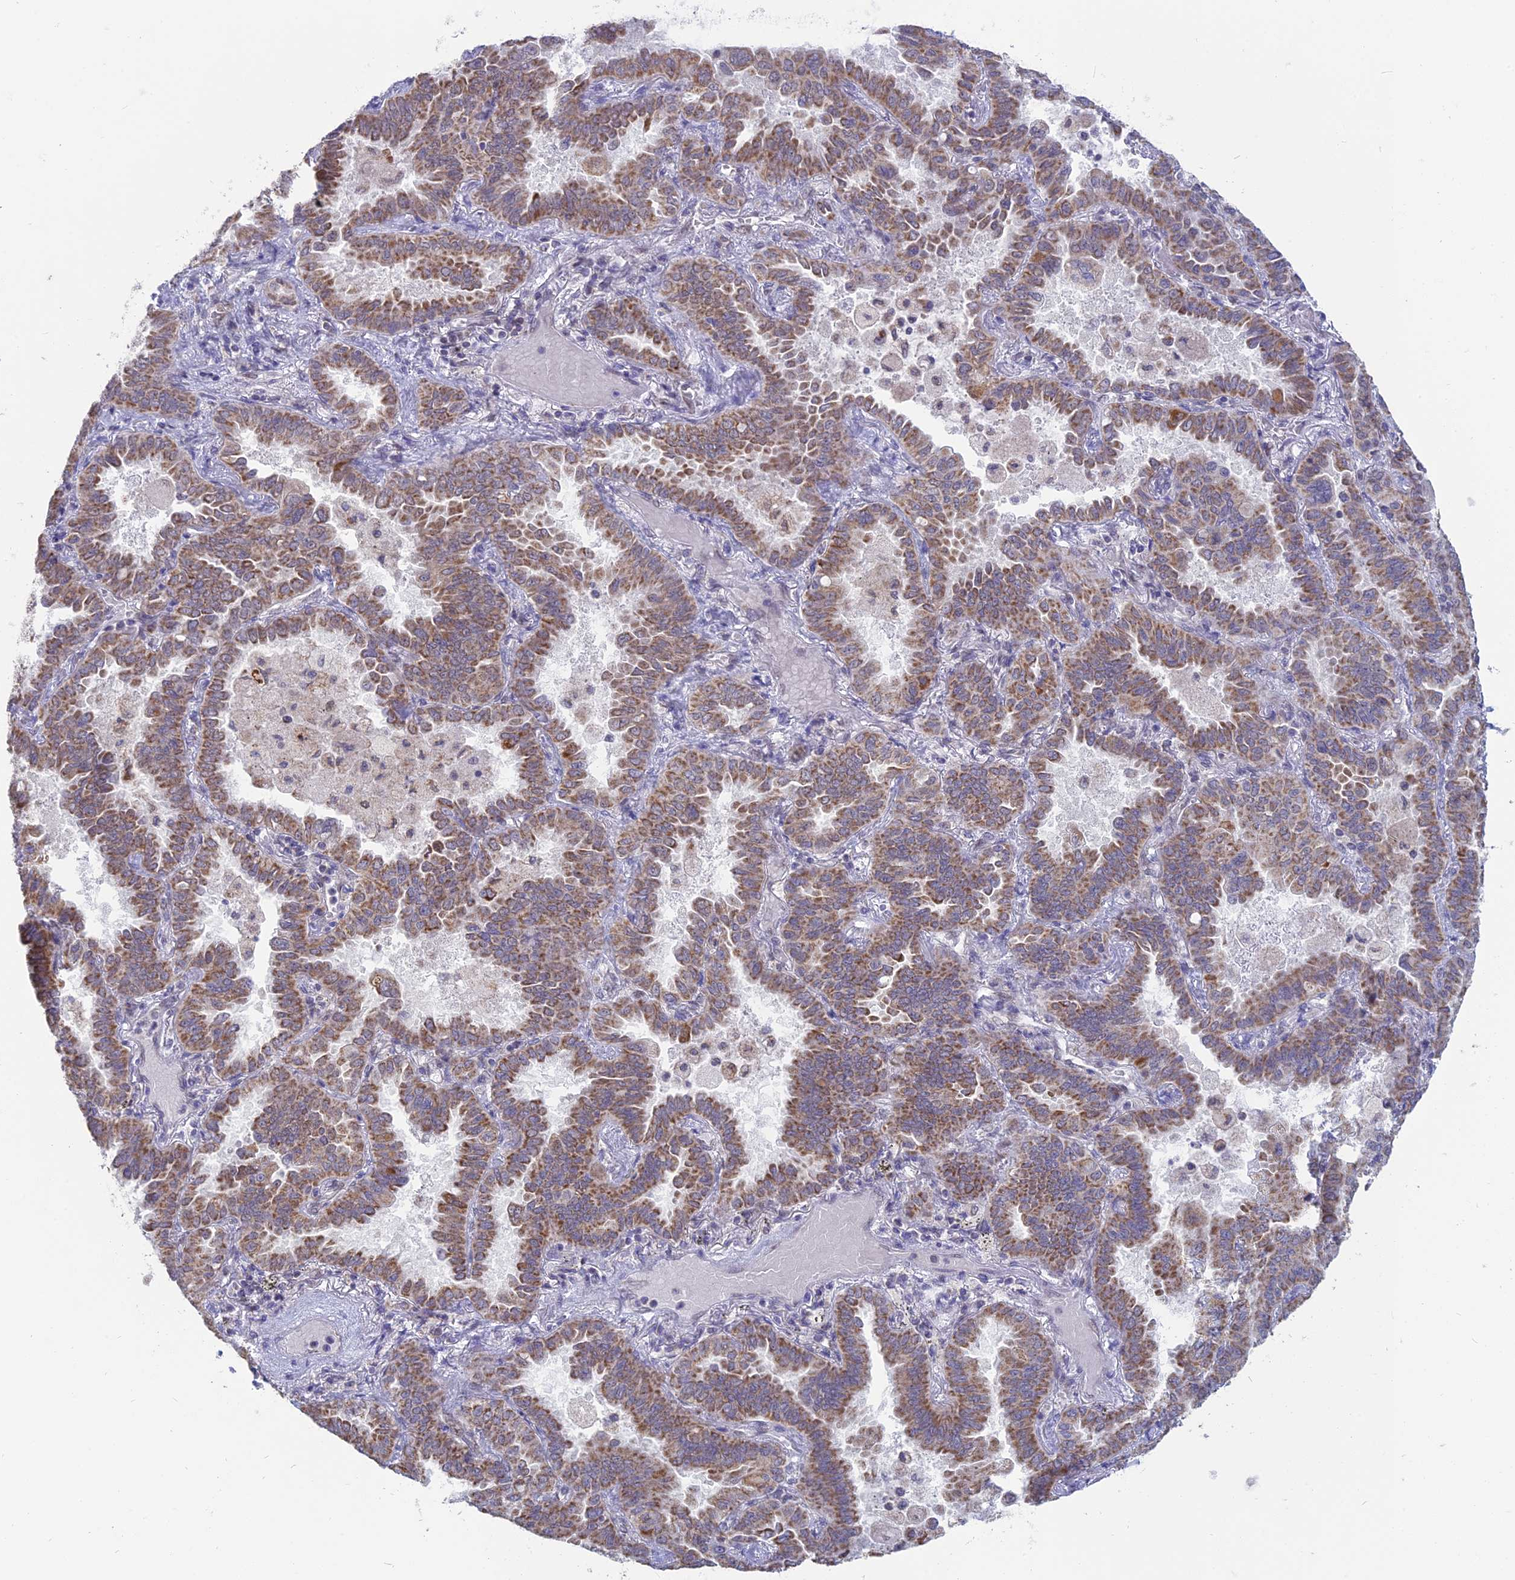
{"staining": {"intensity": "moderate", "quantity": ">75%", "location": "cytoplasmic/membranous"}, "tissue": "lung cancer", "cell_type": "Tumor cells", "image_type": "cancer", "snomed": [{"axis": "morphology", "description": "Adenocarcinoma, NOS"}, {"axis": "topography", "description": "Lung"}], "caption": "Lung adenocarcinoma stained with DAB (3,3'-diaminobenzidine) immunohistochemistry (IHC) shows medium levels of moderate cytoplasmic/membranous positivity in about >75% of tumor cells.", "gene": "ARHGAP40", "patient": {"sex": "male", "age": 64}}